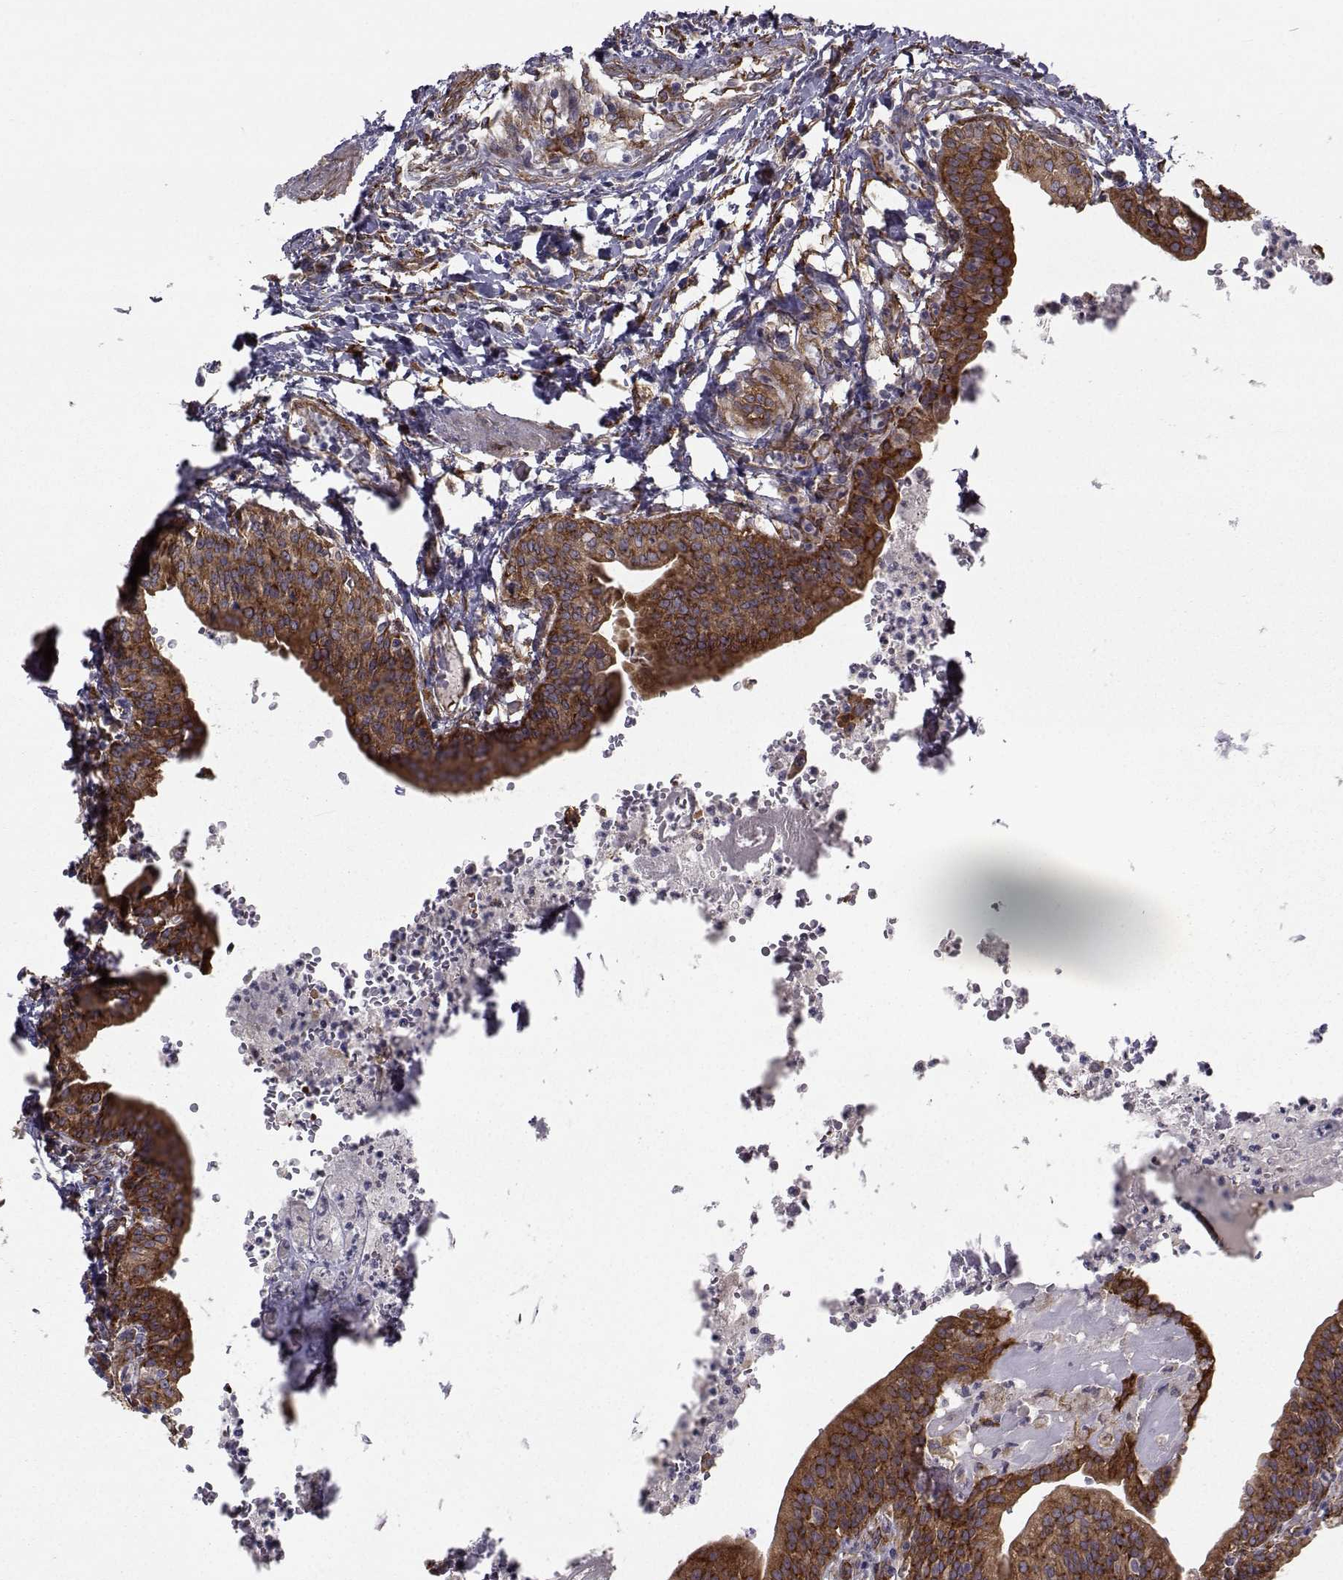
{"staining": {"intensity": "strong", "quantity": ">75%", "location": "cytoplasmic/membranous"}, "tissue": "urinary bladder", "cell_type": "Urothelial cells", "image_type": "normal", "snomed": [{"axis": "morphology", "description": "Normal tissue, NOS"}, {"axis": "topography", "description": "Urinary bladder"}], "caption": "There is high levels of strong cytoplasmic/membranous positivity in urothelial cells of unremarkable urinary bladder, as demonstrated by immunohistochemical staining (brown color).", "gene": "TRIP10", "patient": {"sex": "male", "age": 66}}